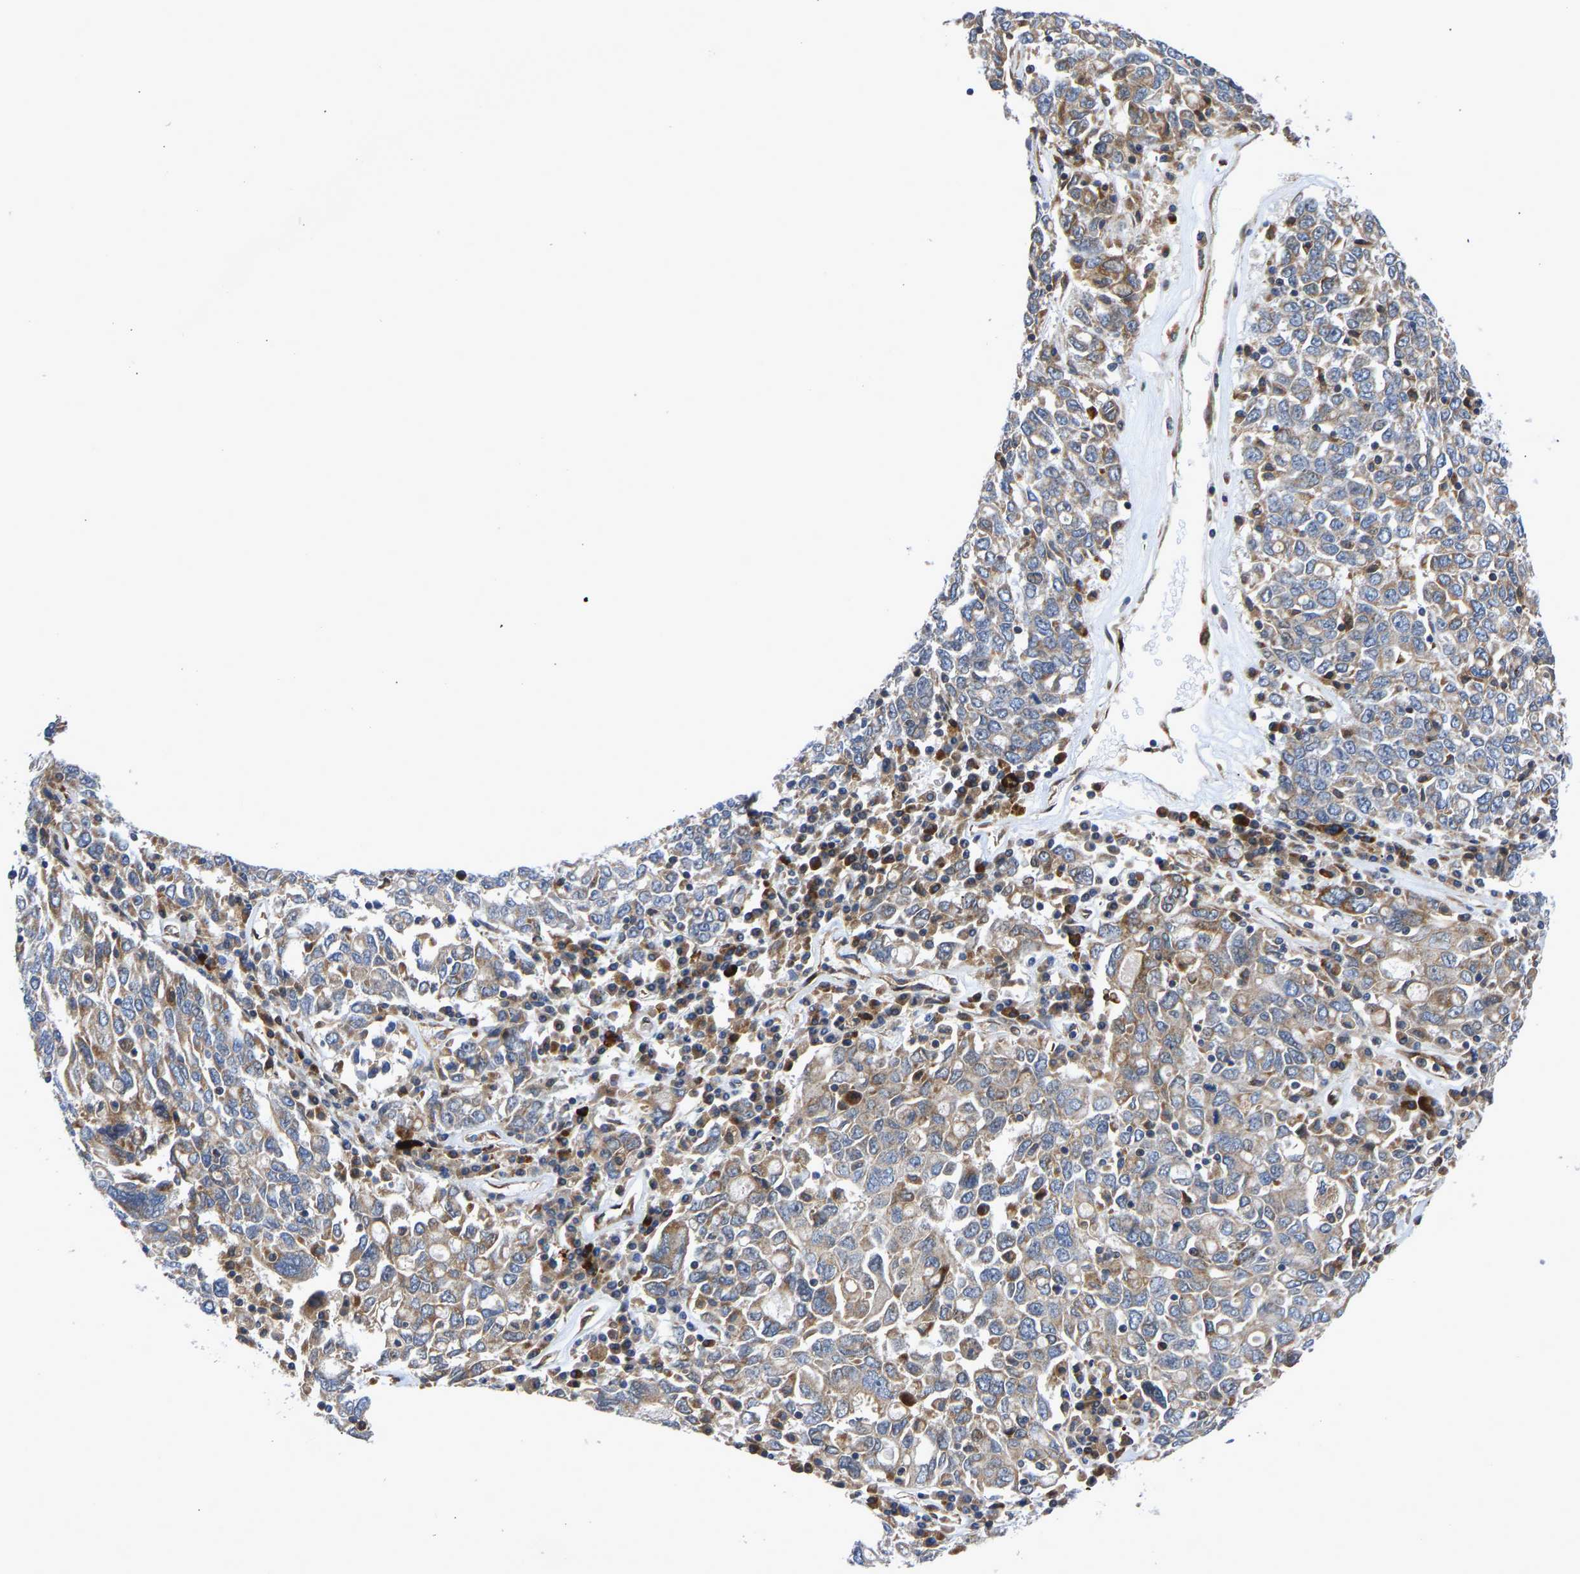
{"staining": {"intensity": "weak", "quantity": ">75%", "location": "cytoplasmic/membranous"}, "tissue": "ovarian cancer", "cell_type": "Tumor cells", "image_type": "cancer", "snomed": [{"axis": "morphology", "description": "Carcinoma, endometroid"}, {"axis": "topography", "description": "Ovary"}], "caption": "High-power microscopy captured an immunohistochemistry (IHC) micrograph of ovarian endometroid carcinoma, revealing weak cytoplasmic/membranous staining in about >75% of tumor cells. (DAB (3,3'-diaminobenzidine) = brown stain, brightfield microscopy at high magnification).", "gene": "TMEM38B", "patient": {"sex": "female", "age": 62}}